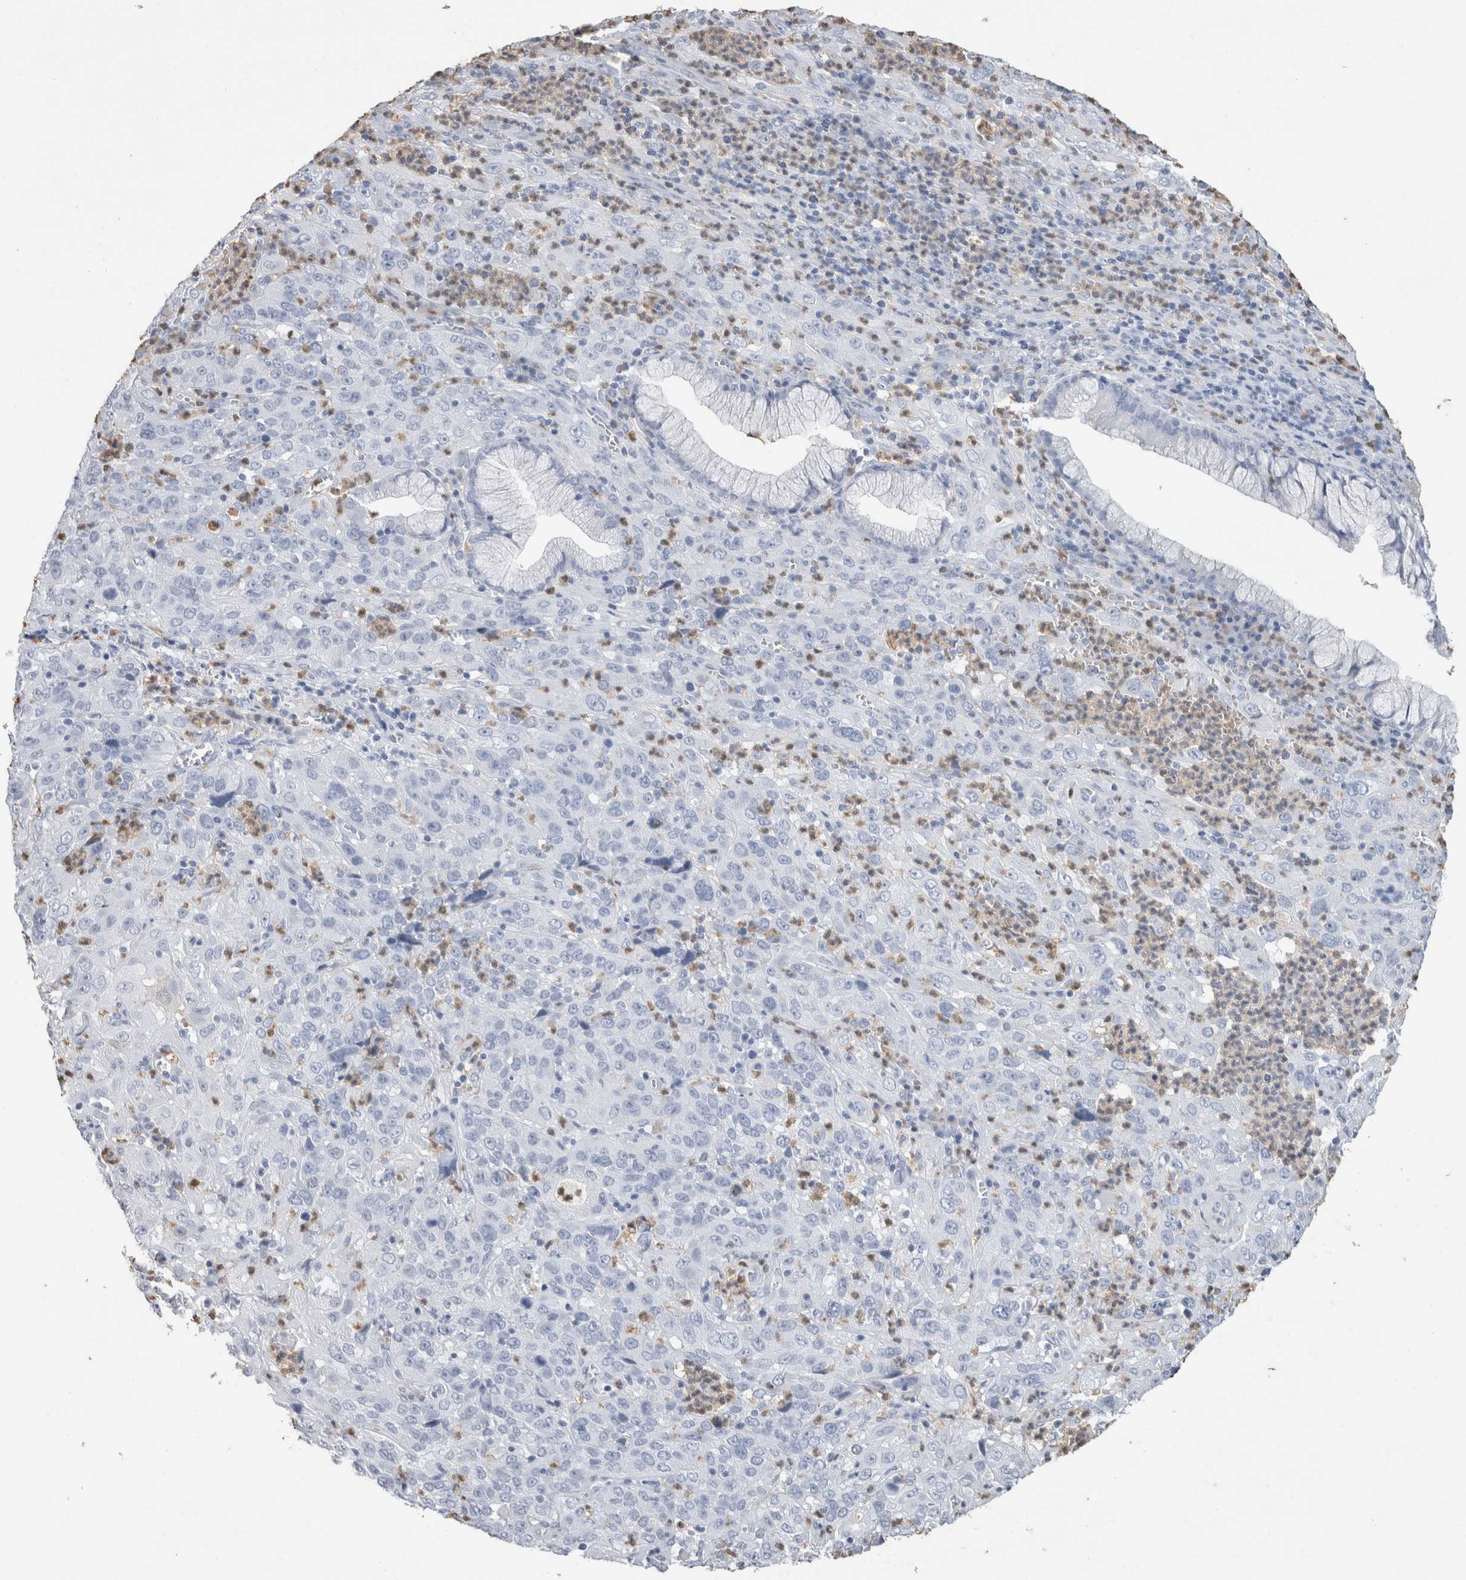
{"staining": {"intensity": "negative", "quantity": "none", "location": "none"}, "tissue": "cervical cancer", "cell_type": "Tumor cells", "image_type": "cancer", "snomed": [{"axis": "morphology", "description": "Squamous cell carcinoma, NOS"}, {"axis": "topography", "description": "Cervix"}], "caption": "Tumor cells show no significant protein staining in squamous cell carcinoma (cervical). The staining is performed using DAB (3,3'-diaminobenzidine) brown chromogen with nuclei counter-stained in using hematoxylin.", "gene": "S100A12", "patient": {"sex": "female", "age": 32}}